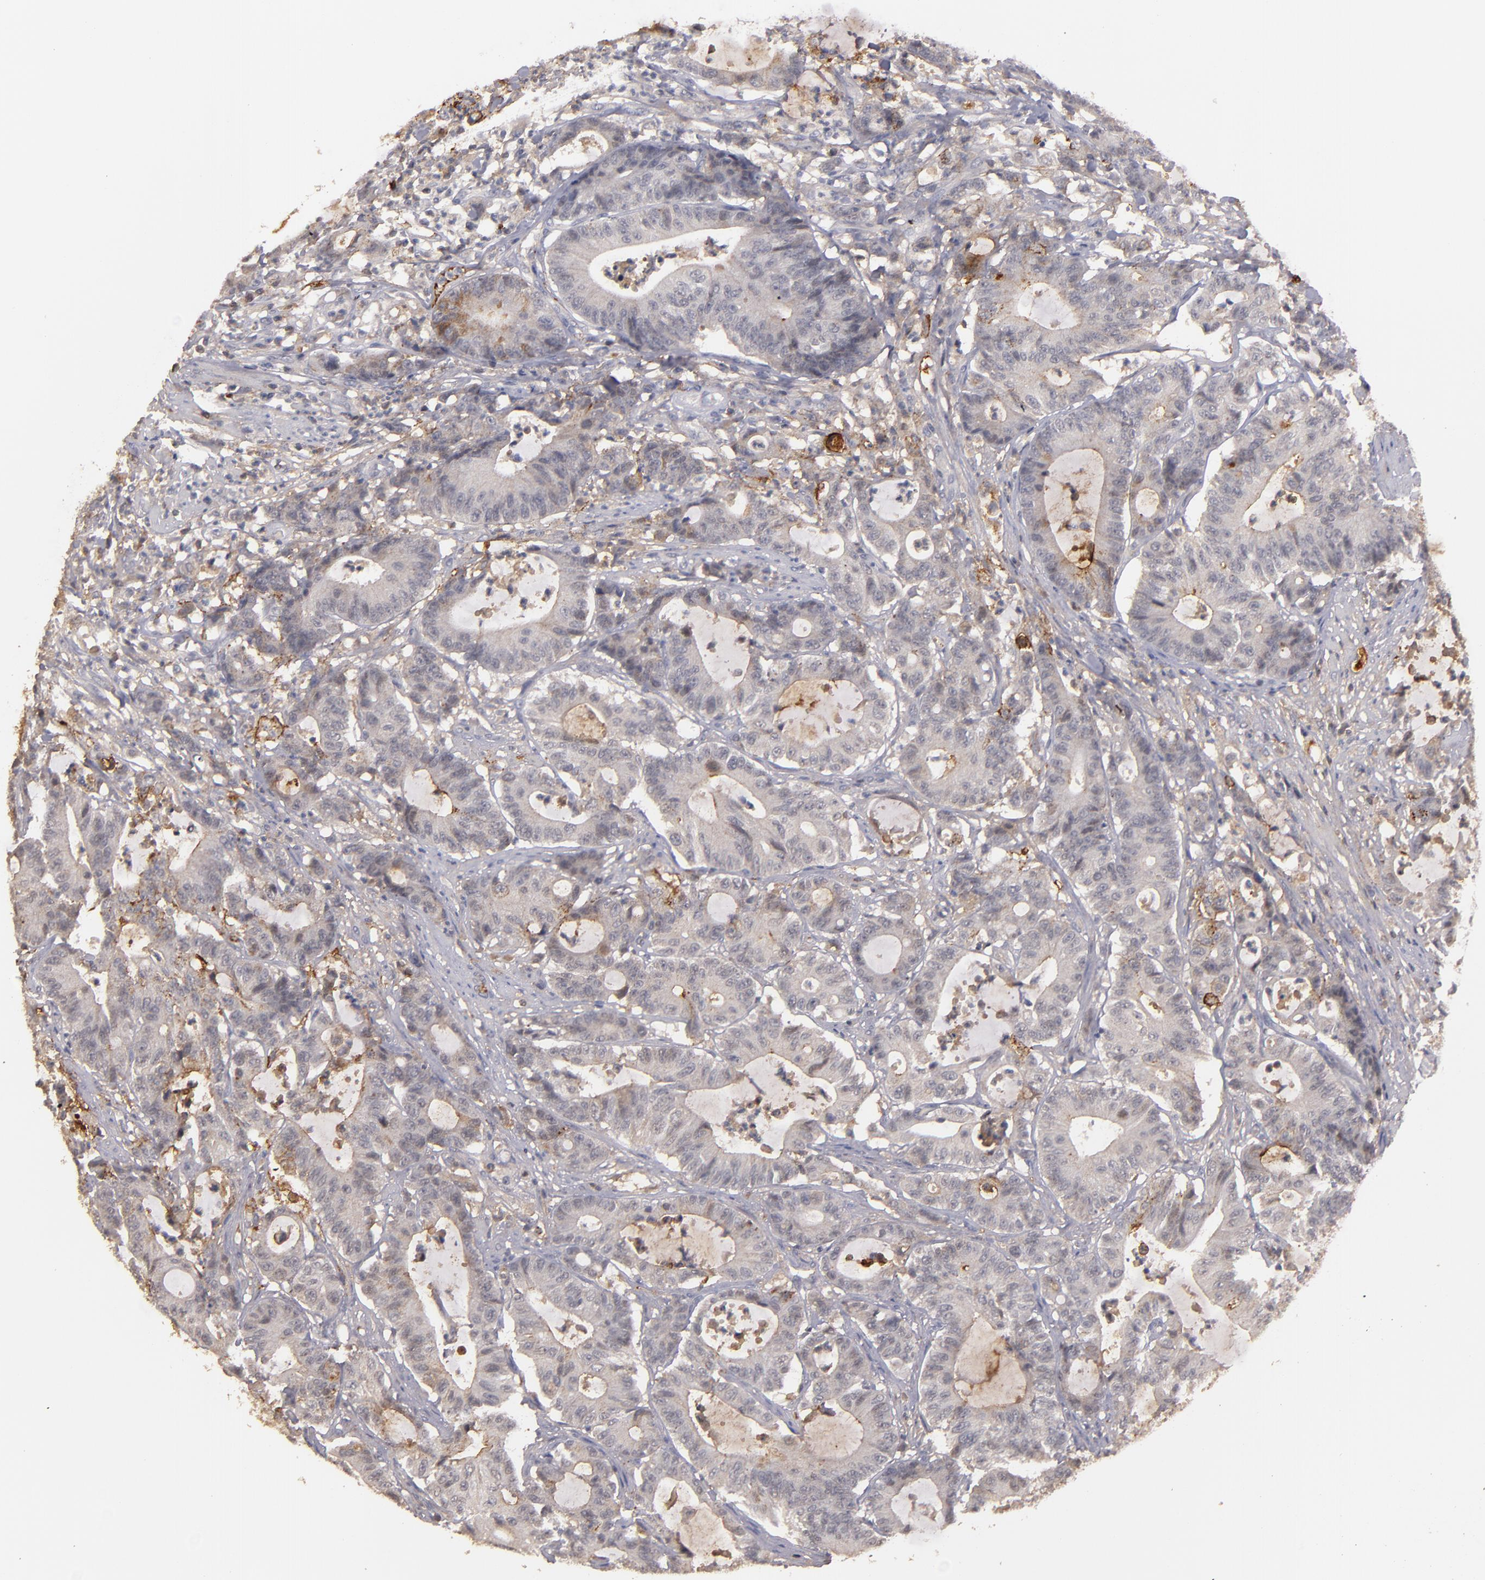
{"staining": {"intensity": "weak", "quantity": "<25%", "location": "cytoplasmic/membranous"}, "tissue": "colorectal cancer", "cell_type": "Tumor cells", "image_type": "cancer", "snomed": [{"axis": "morphology", "description": "Adenocarcinoma, NOS"}, {"axis": "topography", "description": "Colon"}], "caption": "This image is of colorectal cancer (adenocarcinoma) stained with IHC to label a protein in brown with the nuclei are counter-stained blue. There is no staining in tumor cells.", "gene": "MBL2", "patient": {"sex": "female", "age": 84}}